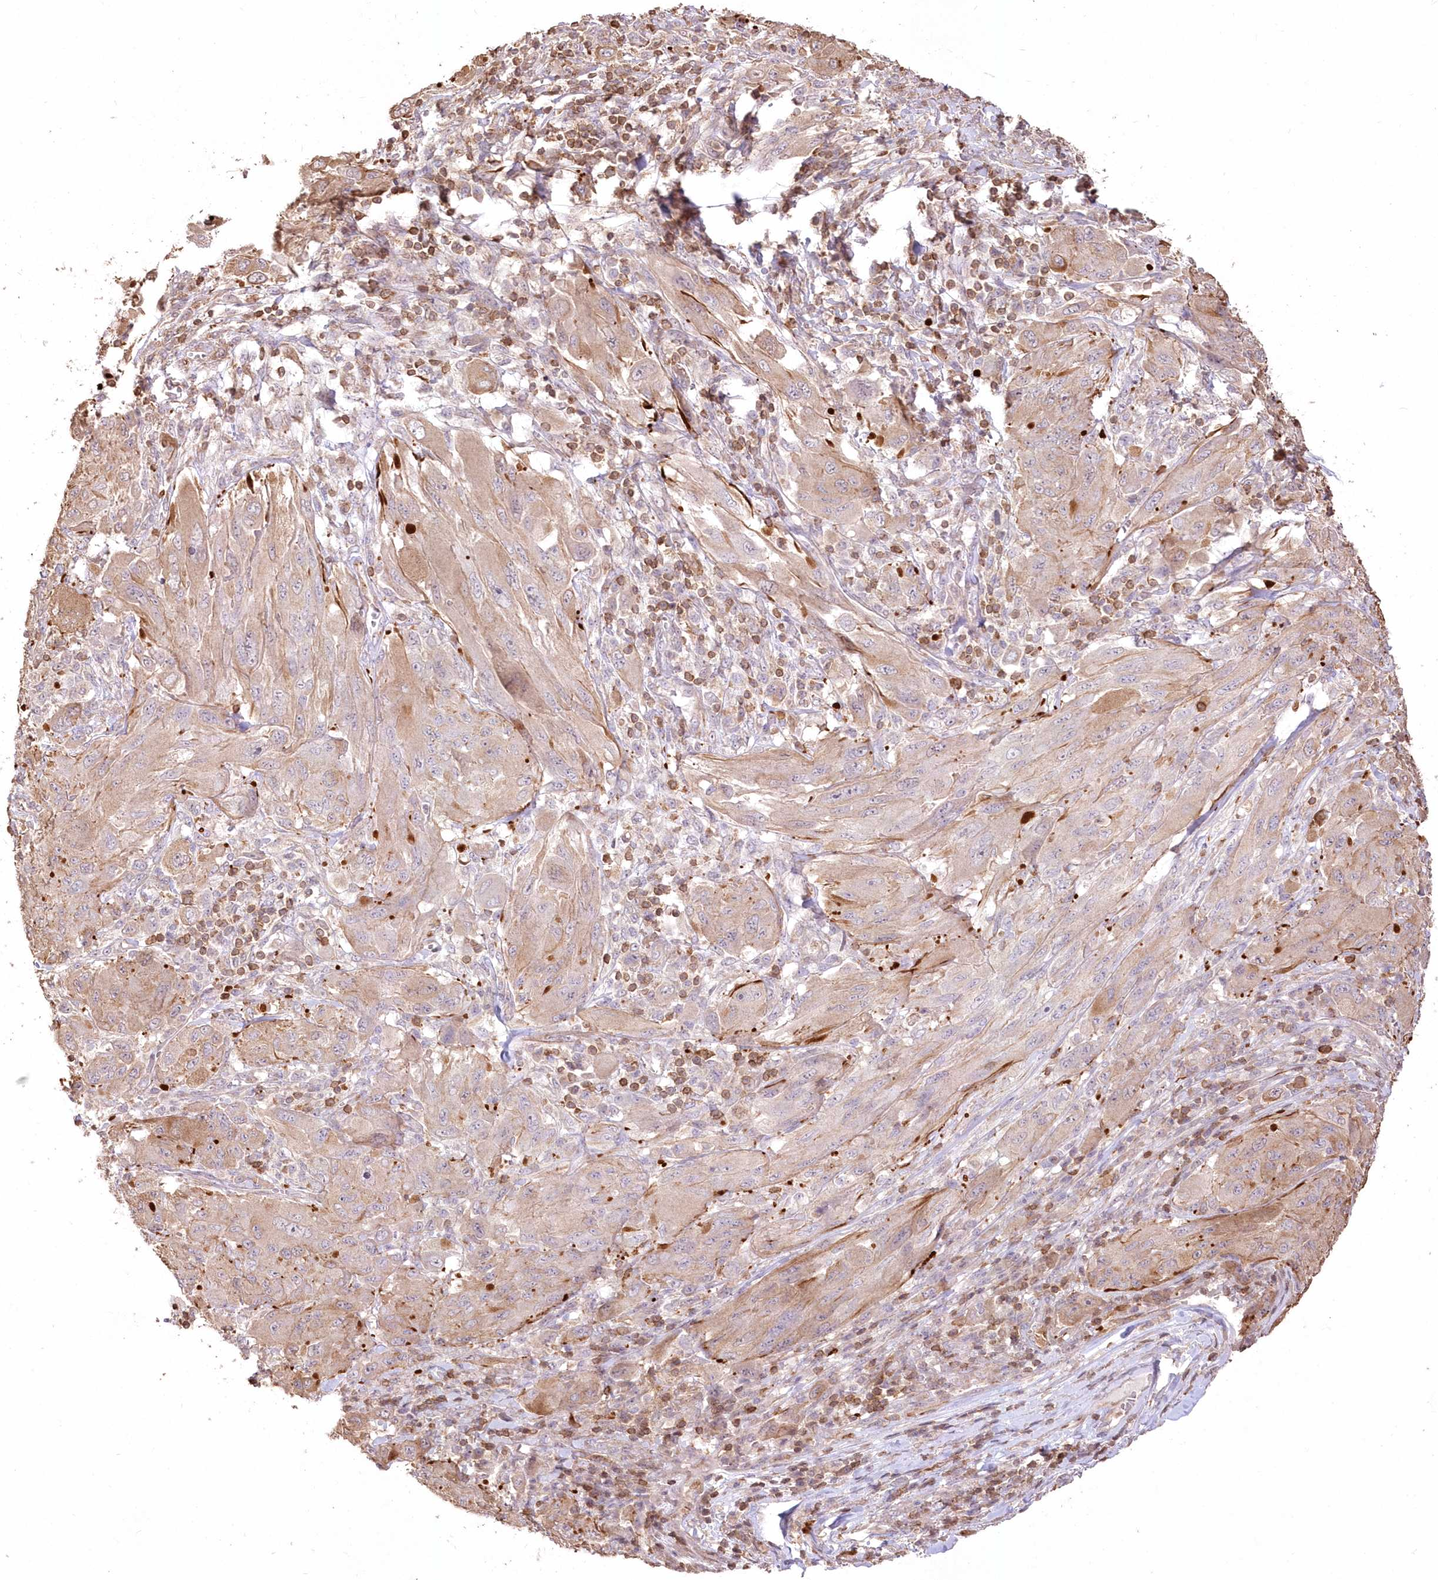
{"staining": {"intensity": "weak", "quantity": "25%-75%", "location": "cytoplasmic/membranous"}, "tissue": "melanoma", "cell_type": "Tumor cells", "image_type": "cancer", "snomed": [{"axis": "morphology", "description": "Malignant melanoma, NOS"}, {"axis": "topography", "description": "Skin"}], "caption": "A photomicrograph of human malignant melanoma stained for a protein reveals weak cytoplasmic/membranous brown staining in tumor cells. (DAB (3,3'-diaminobenzidine) IHC with brightfield microscopy, high magnification).", "gene": "STK17B", "patient": {"sex": "female", "age": 91}}